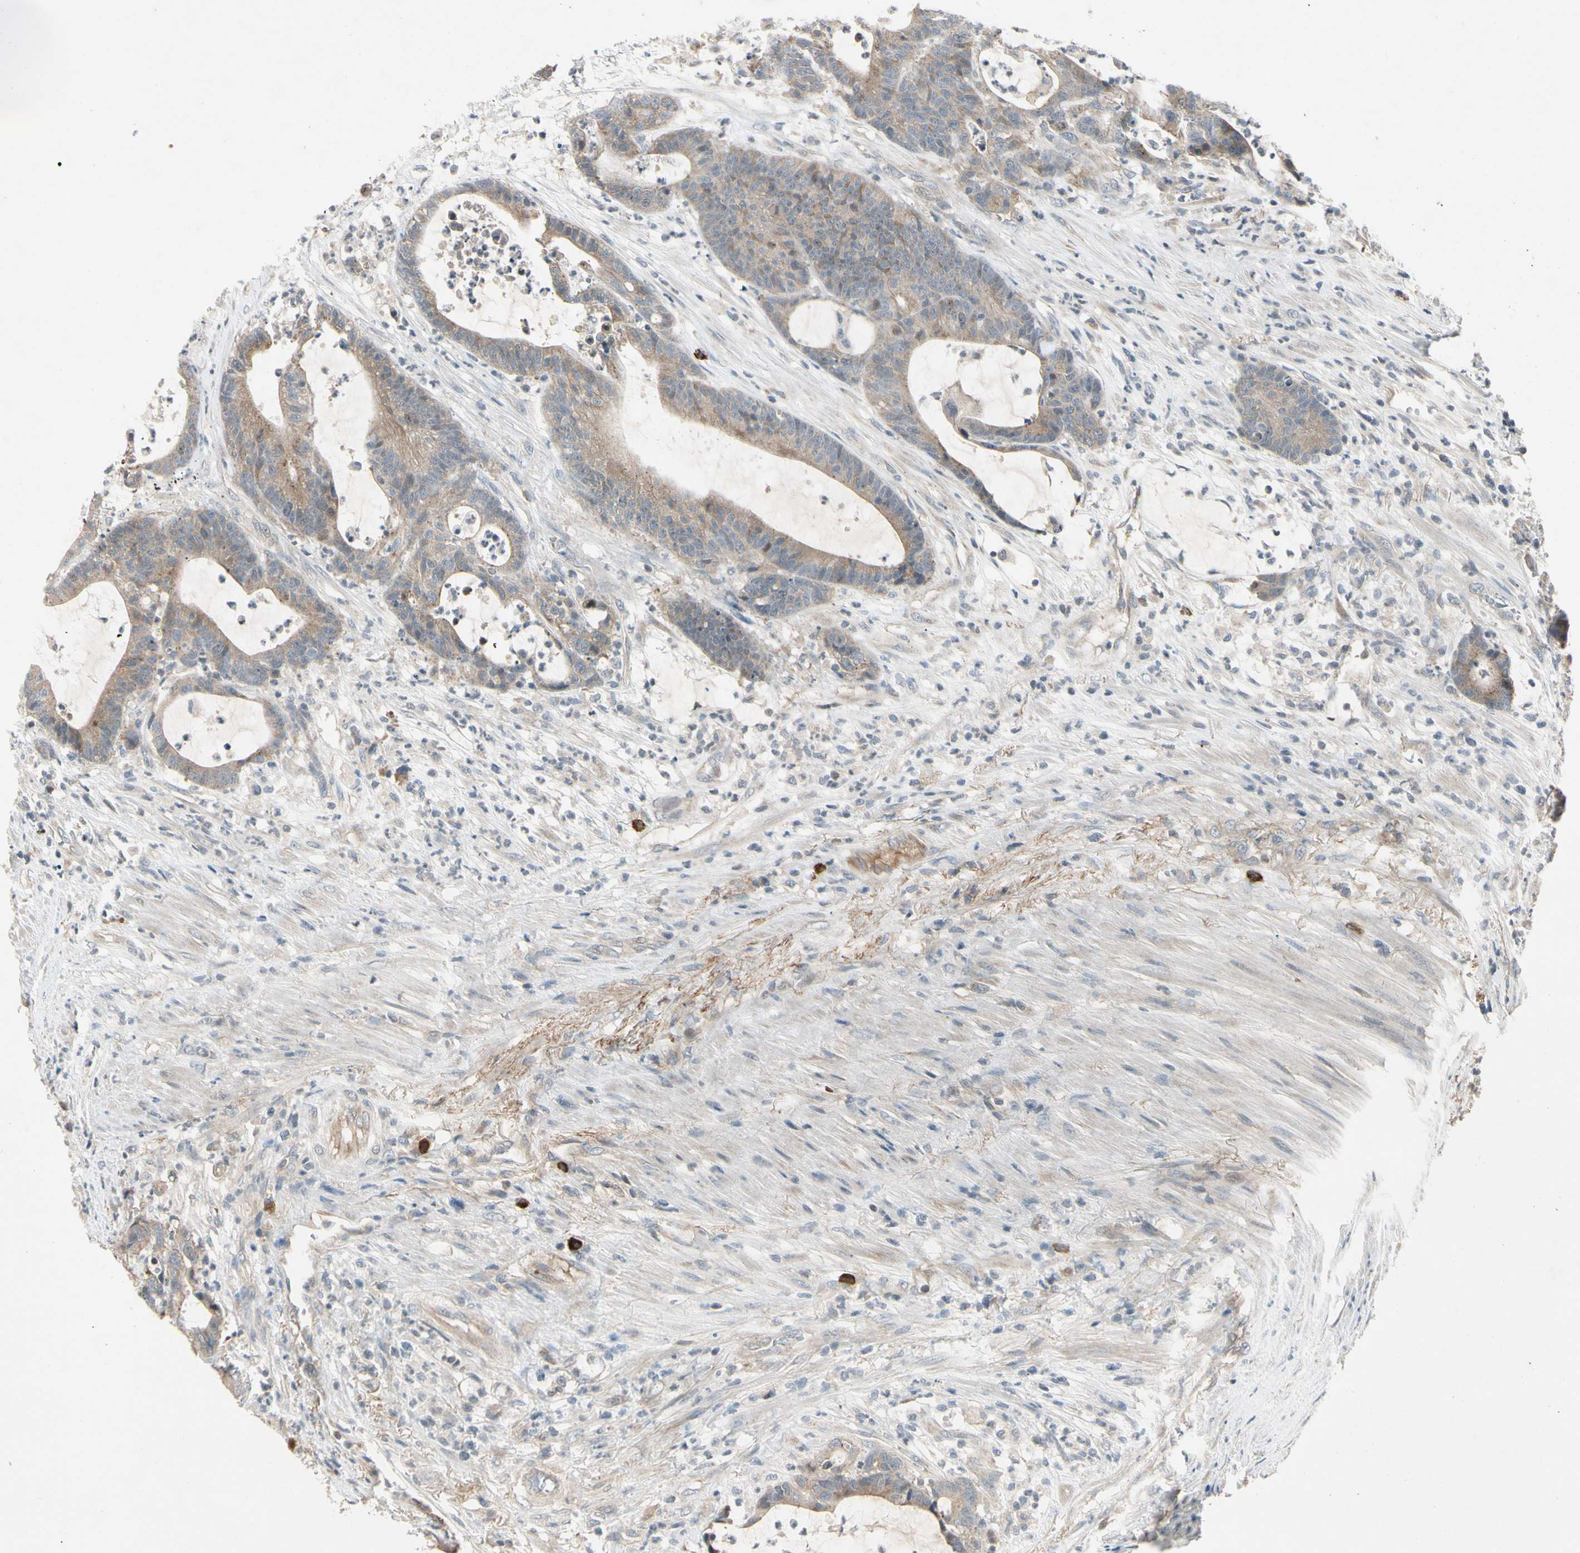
{"staining": {"intensity": "weak", "quantity": ">75%", "location": "cytoplasmic/membranous"}, "tissue": "colorectal cancer", "cell_type": "Tumor cells", "image_type": "cancer", "snomed": [{"axis": "morphology", "description": "Adenocarcinoma, NOS"}, {"axis": "topography", "description": "Colon"}], "caption": "Adenocarcinoma (colorectal) stained with a protein marker exhibits weak staining in tumor cells.", "gene": "ICAM5", "patient": {"sex": "female", "age": 84}}